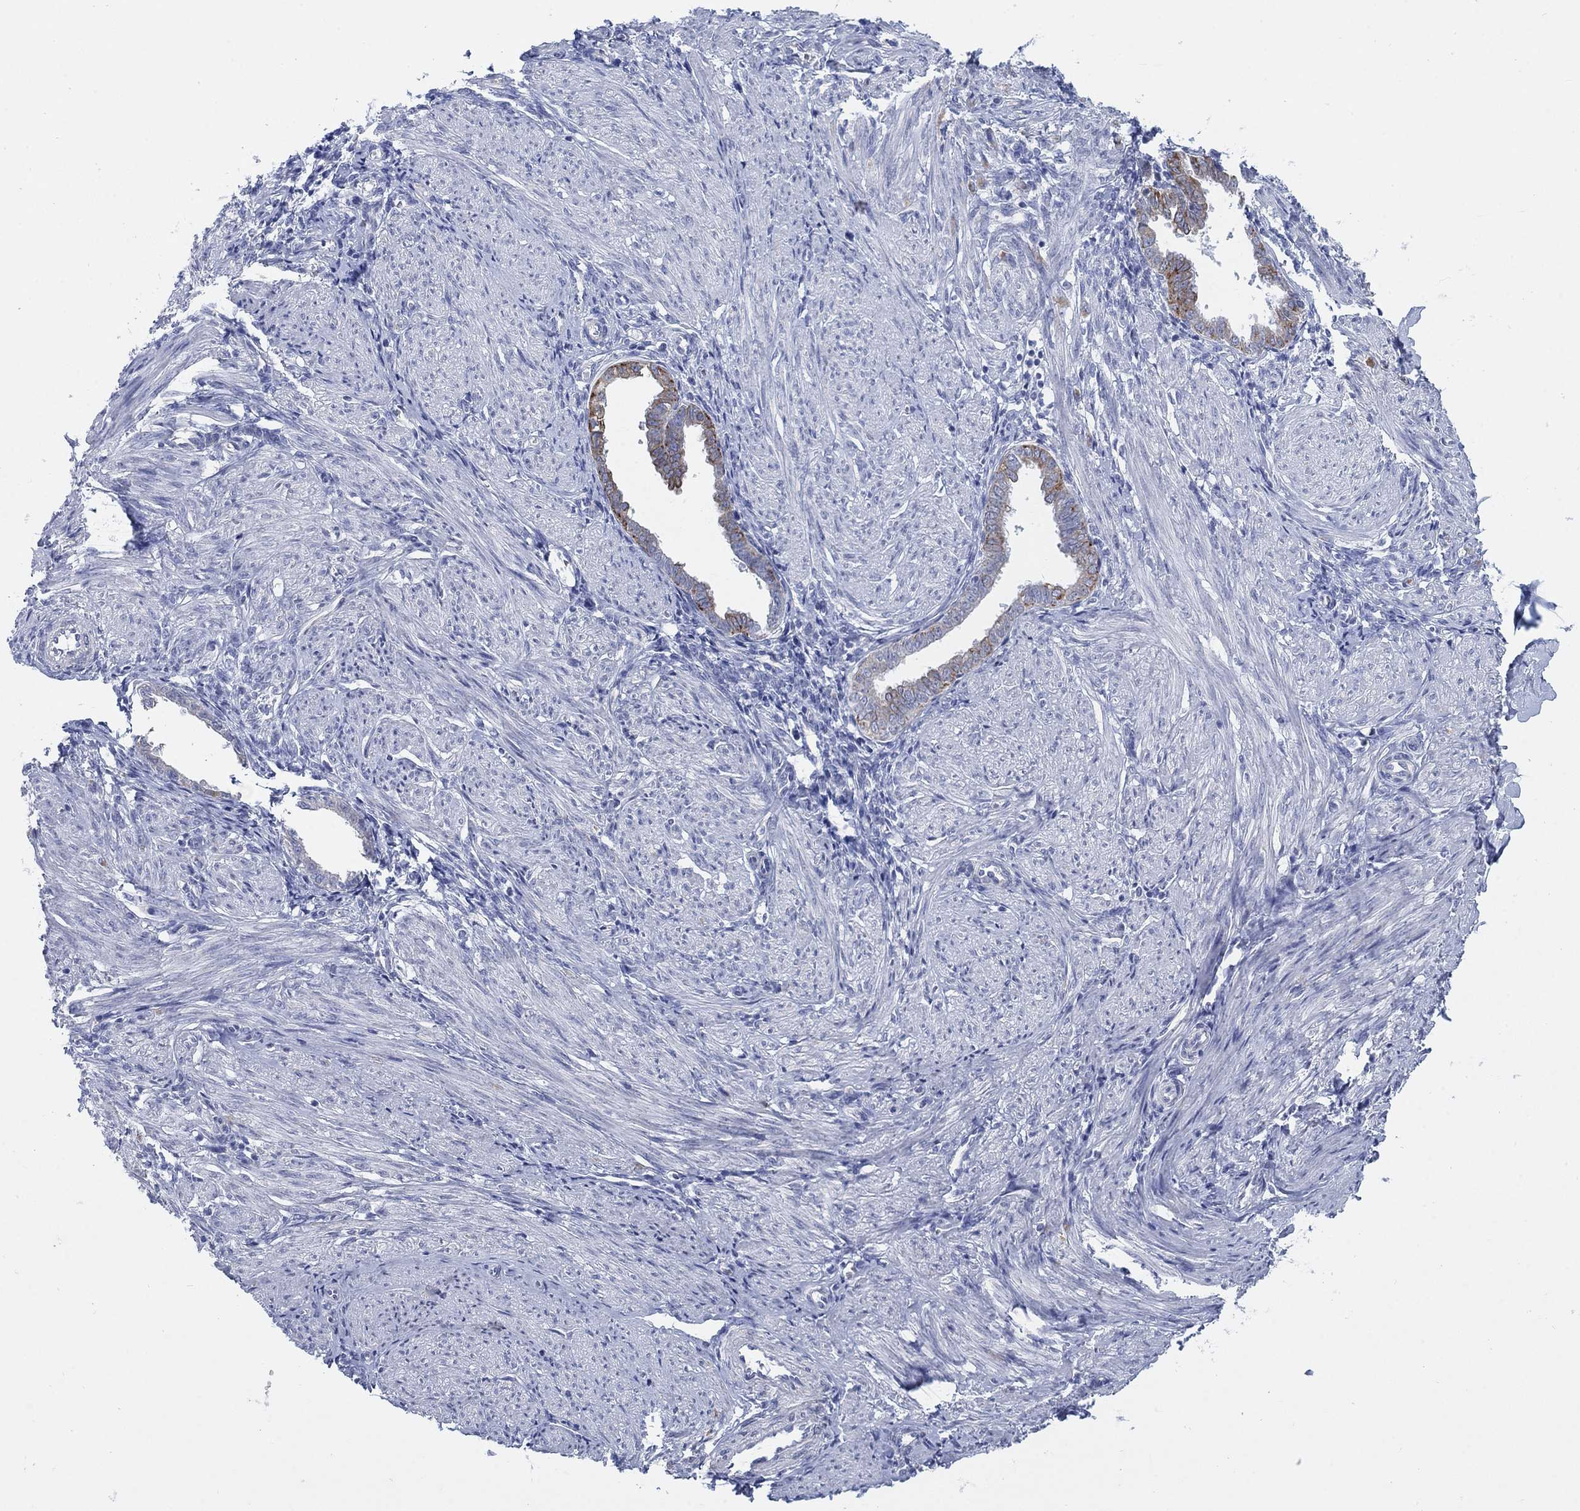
{"staining": {"intensity": "negative", "quantity": "none", "location": "none"}, "tissue": "endometrium", "cell_type": "Cells in endometrial stroma", "image_type": "normal", "snomed": [{"axis": "morphology", "description": "Normal tissue, NOS"}, {"axis": "topography", "description": "Endometrium"}], "caption": "IHC histopathology image of benign endometrium: endometrium stained with DAB (3,3'-diaminobenzidine) demonstrates no significant protein expression in cells in endometrial stroma.", "gene": "SCCPDH", "patient": {"sex": "female", "age": 37}}